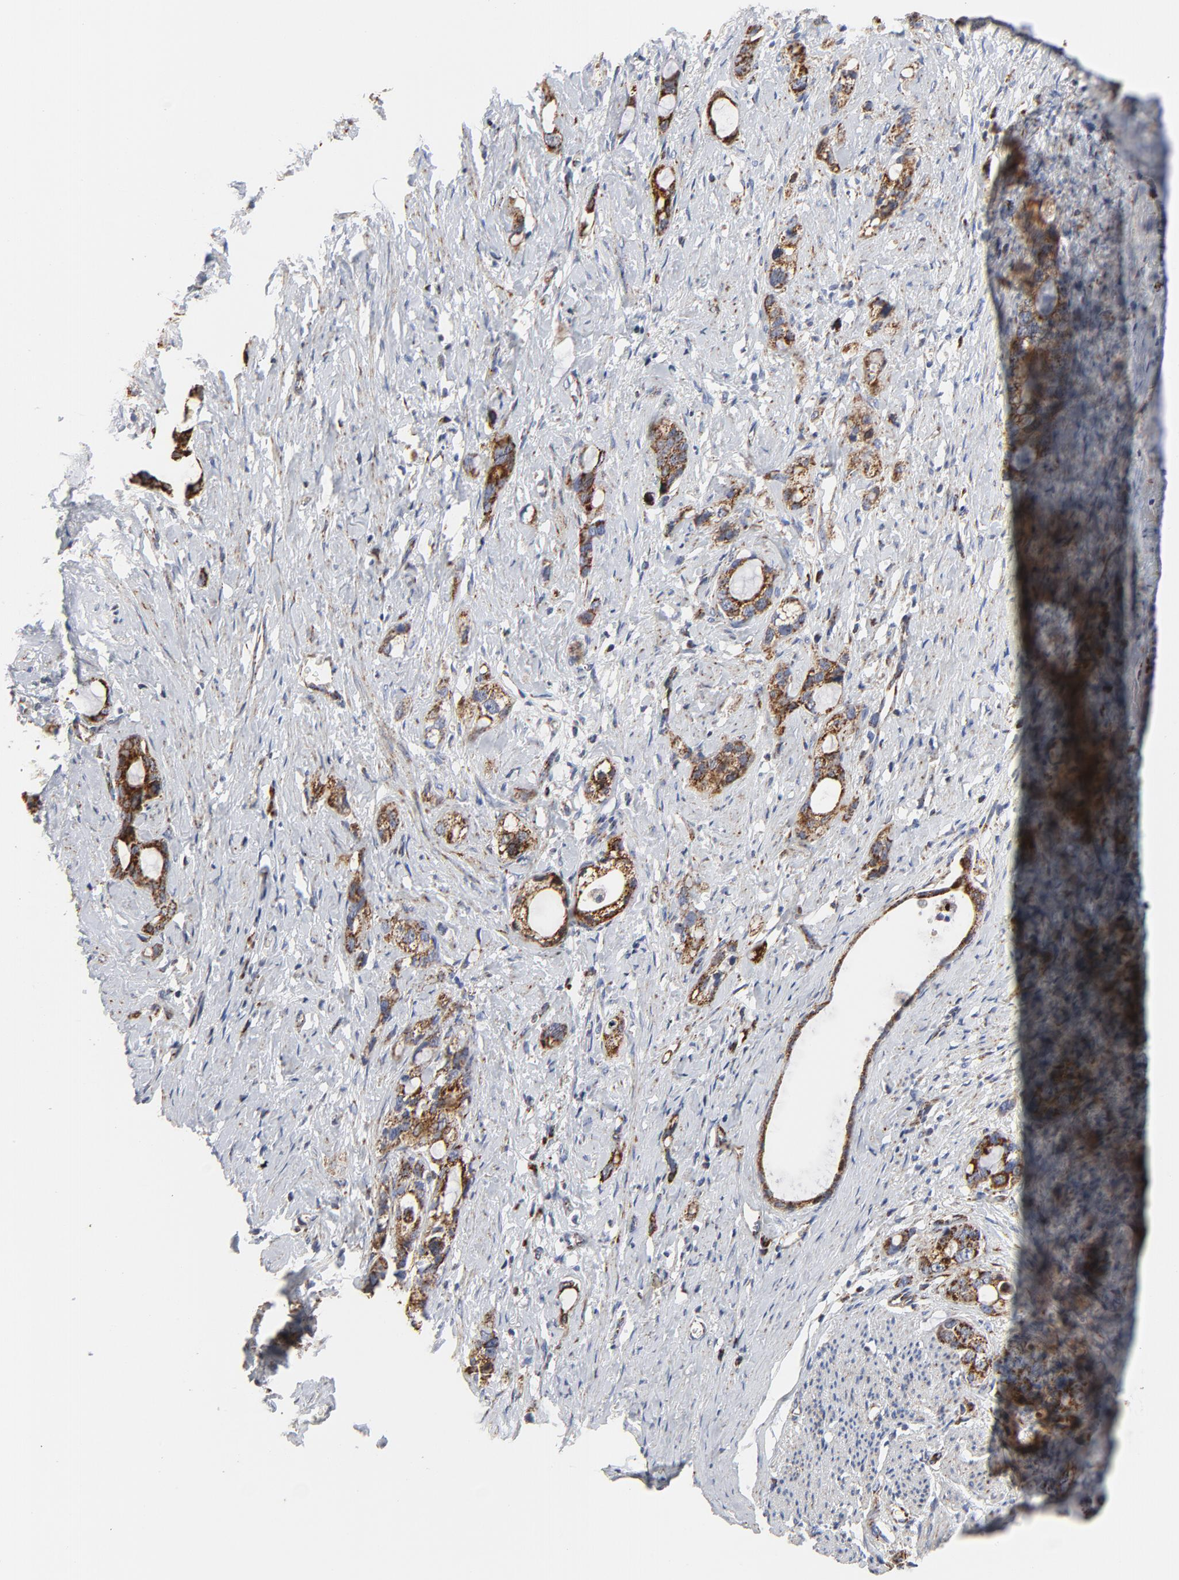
{"staining": {"intensity": "strong", "quantity": ">75%", "location": "cytoplasmic/membranous"}, "tissue": "stomach cancer", "cell_type": "Tumor cells", "image_type": "cancer", "snomed": [{"axis": "morphology", "description": "Adenocarcinoma, NOS"}, {"axis": "topography", "description": "Stomach"}], "caption": "The immunohistochemical stain labels strong cytoplasmic/membranous expression in tumor cells of stomach cancer tissue.", "gene": "CYCS", "patient": {"sex": "female", "age": 75}}